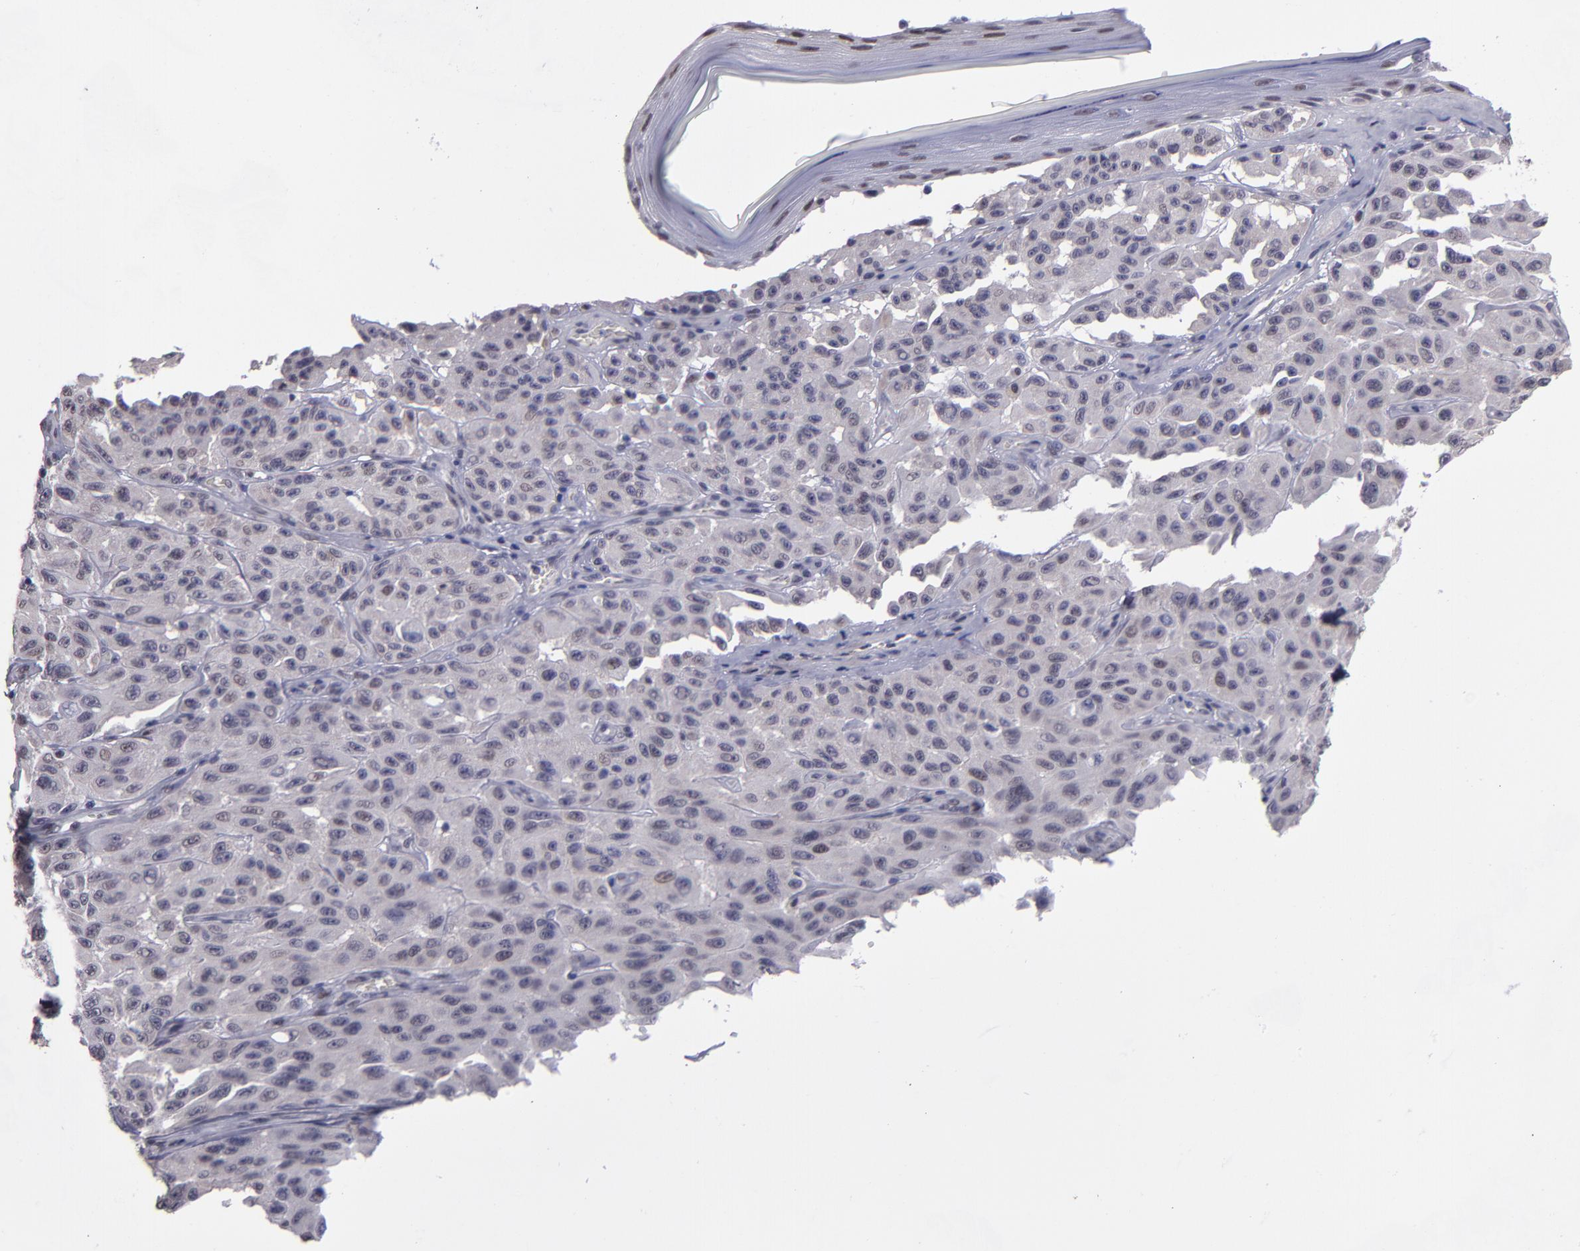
{"staining": {"intensity": "weak", "quantity": "<25%", "location": "nuclear"}, "tissue": "melanoma", "cell_type": "Tumor cells", "image_type": "cancer", "snomed": [{"axis": "morphology", "description": "Malignant melanoma, NOS"}, {"axis": "topography", "description": "Skin"}], "caption": "Immunohistochemical staining of human melanoma reveals no significant staining in tumor cells.", "gene": "OTUB2", "patient": {"sex": "male", "age": 30}}